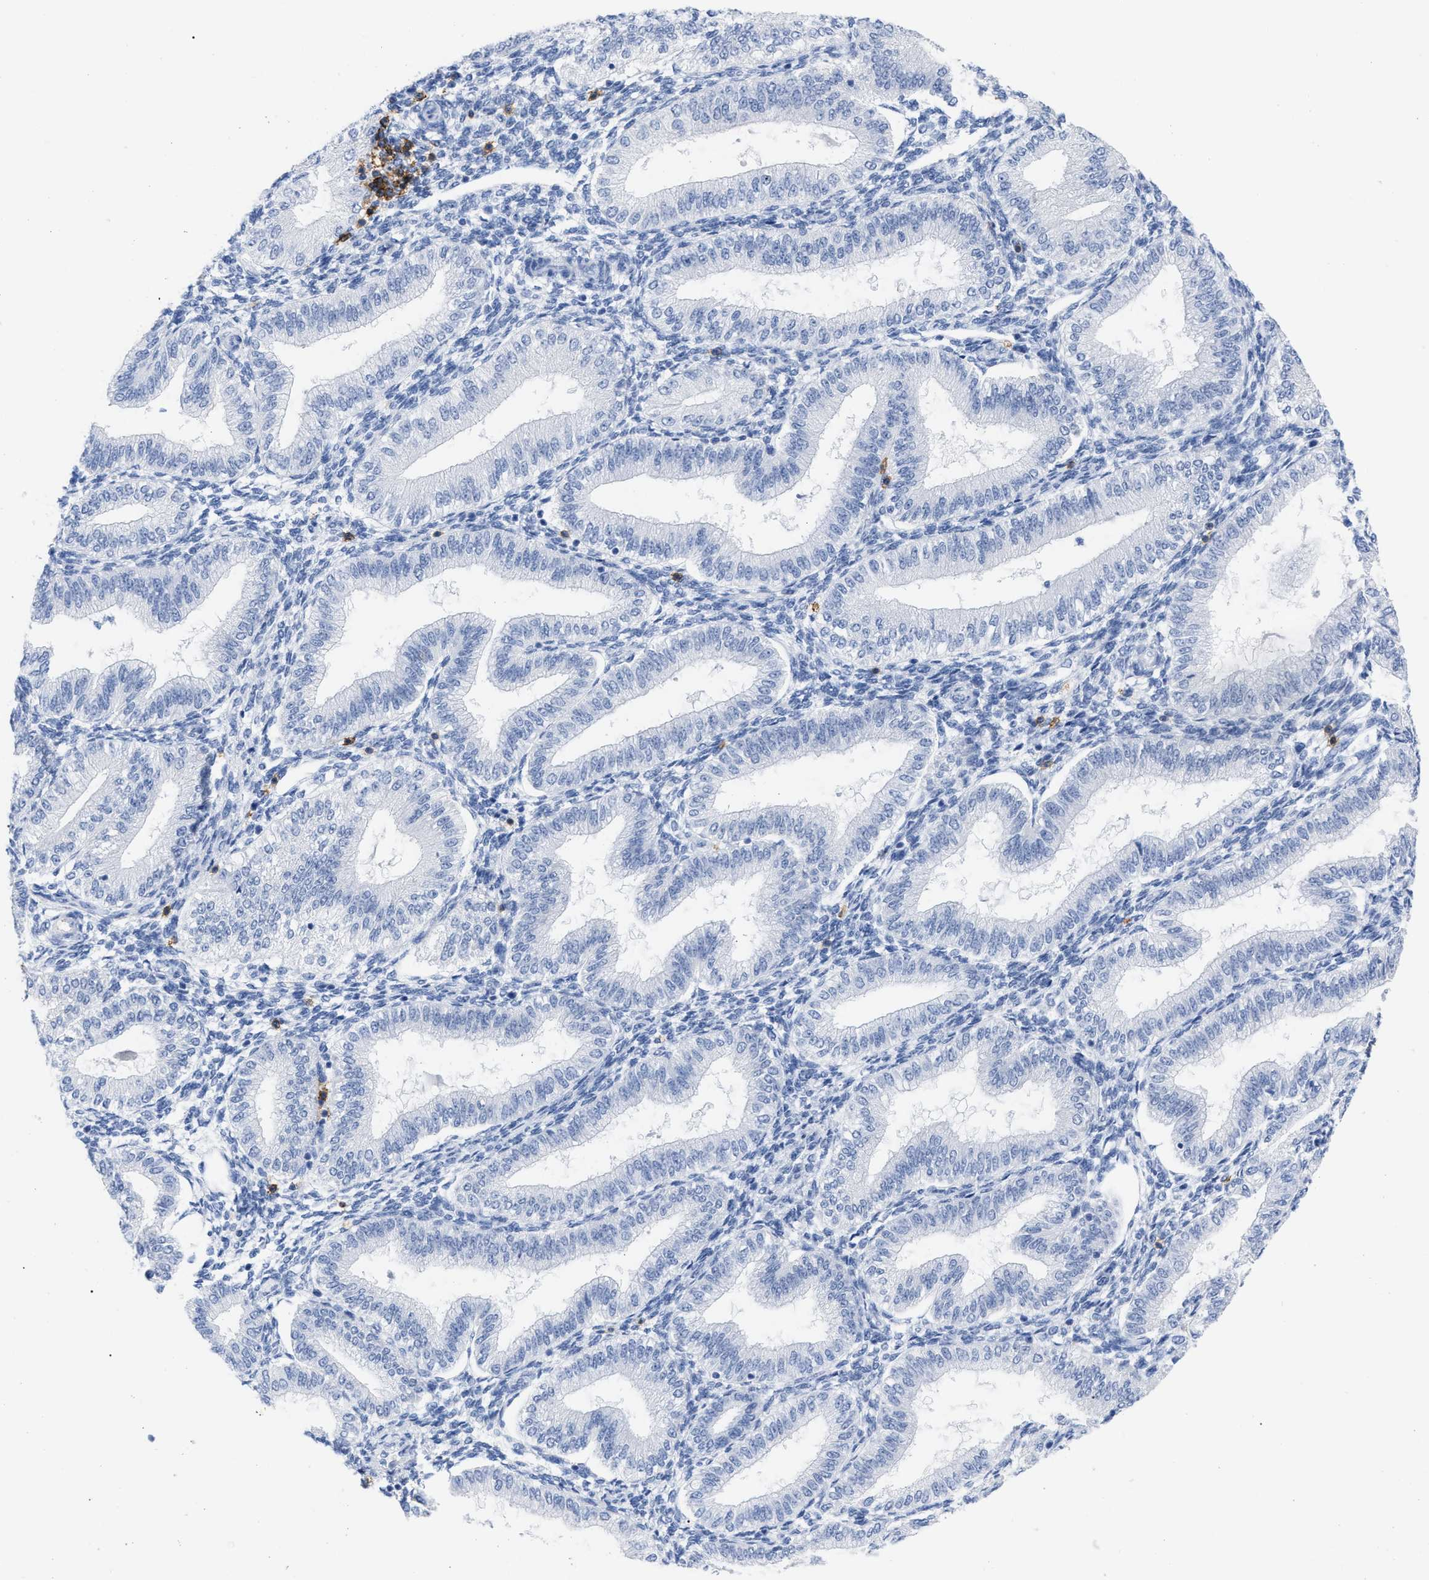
{"staining": {"intensity": "negative", "quantity": "none", "location": "none"}, "tissue": "endometrium", "cell_type": "Cells in endometrial stroma", "image_type": "normal", "snomed": [{"axis": "morphology", "description": "Normal tissue, NOS"}, {"axis": "topography", "description": "Endometrium"}], "caption": "Immunohistochemical staining of unremarkable human endometrium demonstrates no significant staining in cells in endometrial stroma. (DAB (3,3'-diaminobenzidine) IHC with hematoxylin counter stain).", "gene": "CD5", "patient": {"sex": "female", "age": 39}}